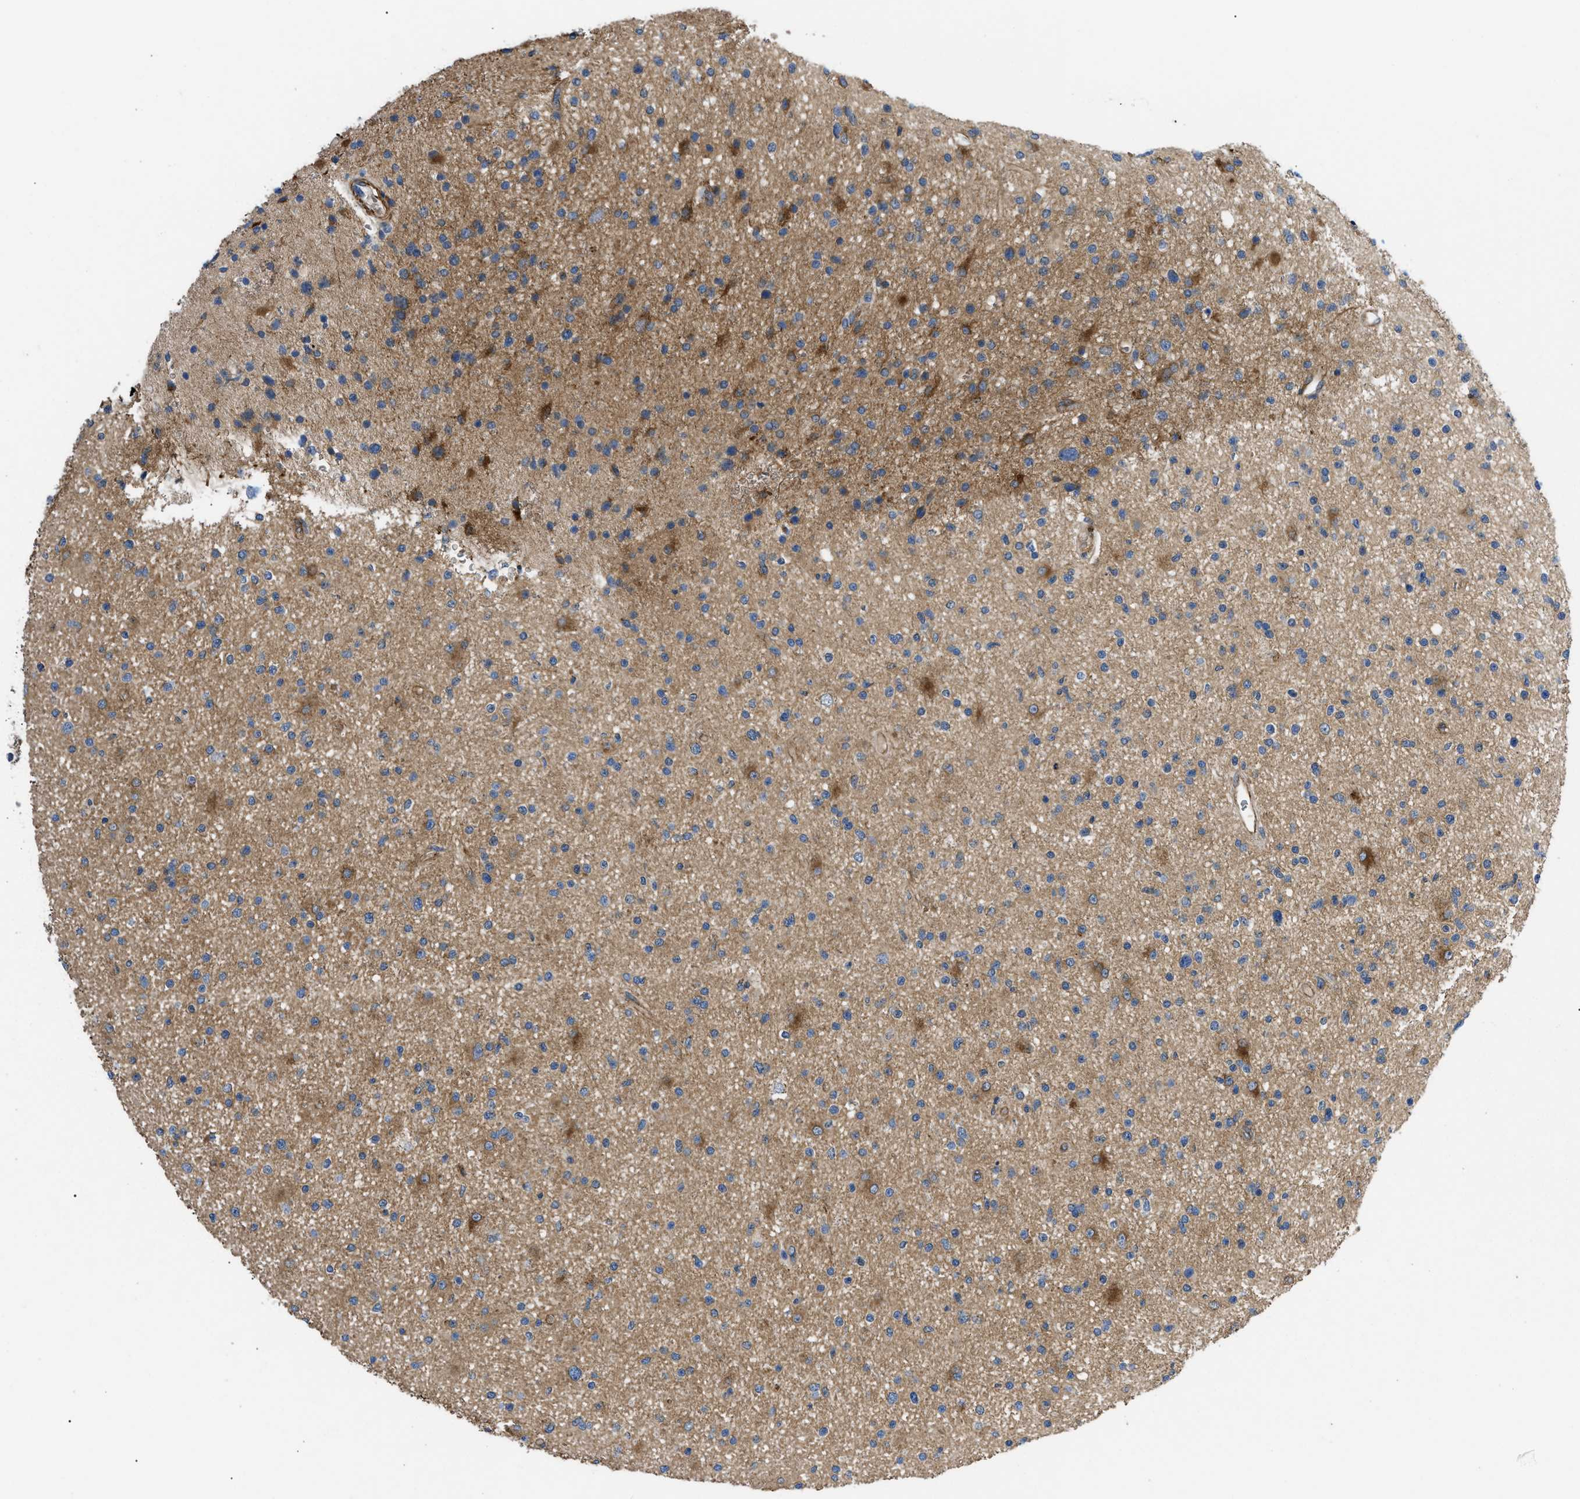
{"staining": {"intensity": "moderate", "quantity": ">75%", "location": "cytoplasmic/membranous"}, "tissue": "glioma", "cell_type": "Tumor cells", "image_type": "cancer", "snomed": [{"axis": "morphology", "description": "Glioma, malignant, High grade"}, {"axis": "topography", "description": "Brain"}], "caption": "Brown immunohistochemical staining in malignant high-grade glioma reveals moderate cytoplasmic/membranous positivity in approximately >75% of tumor cells.", "gene": "MYO10", "patient": {"sex": "male", "age": 33}}